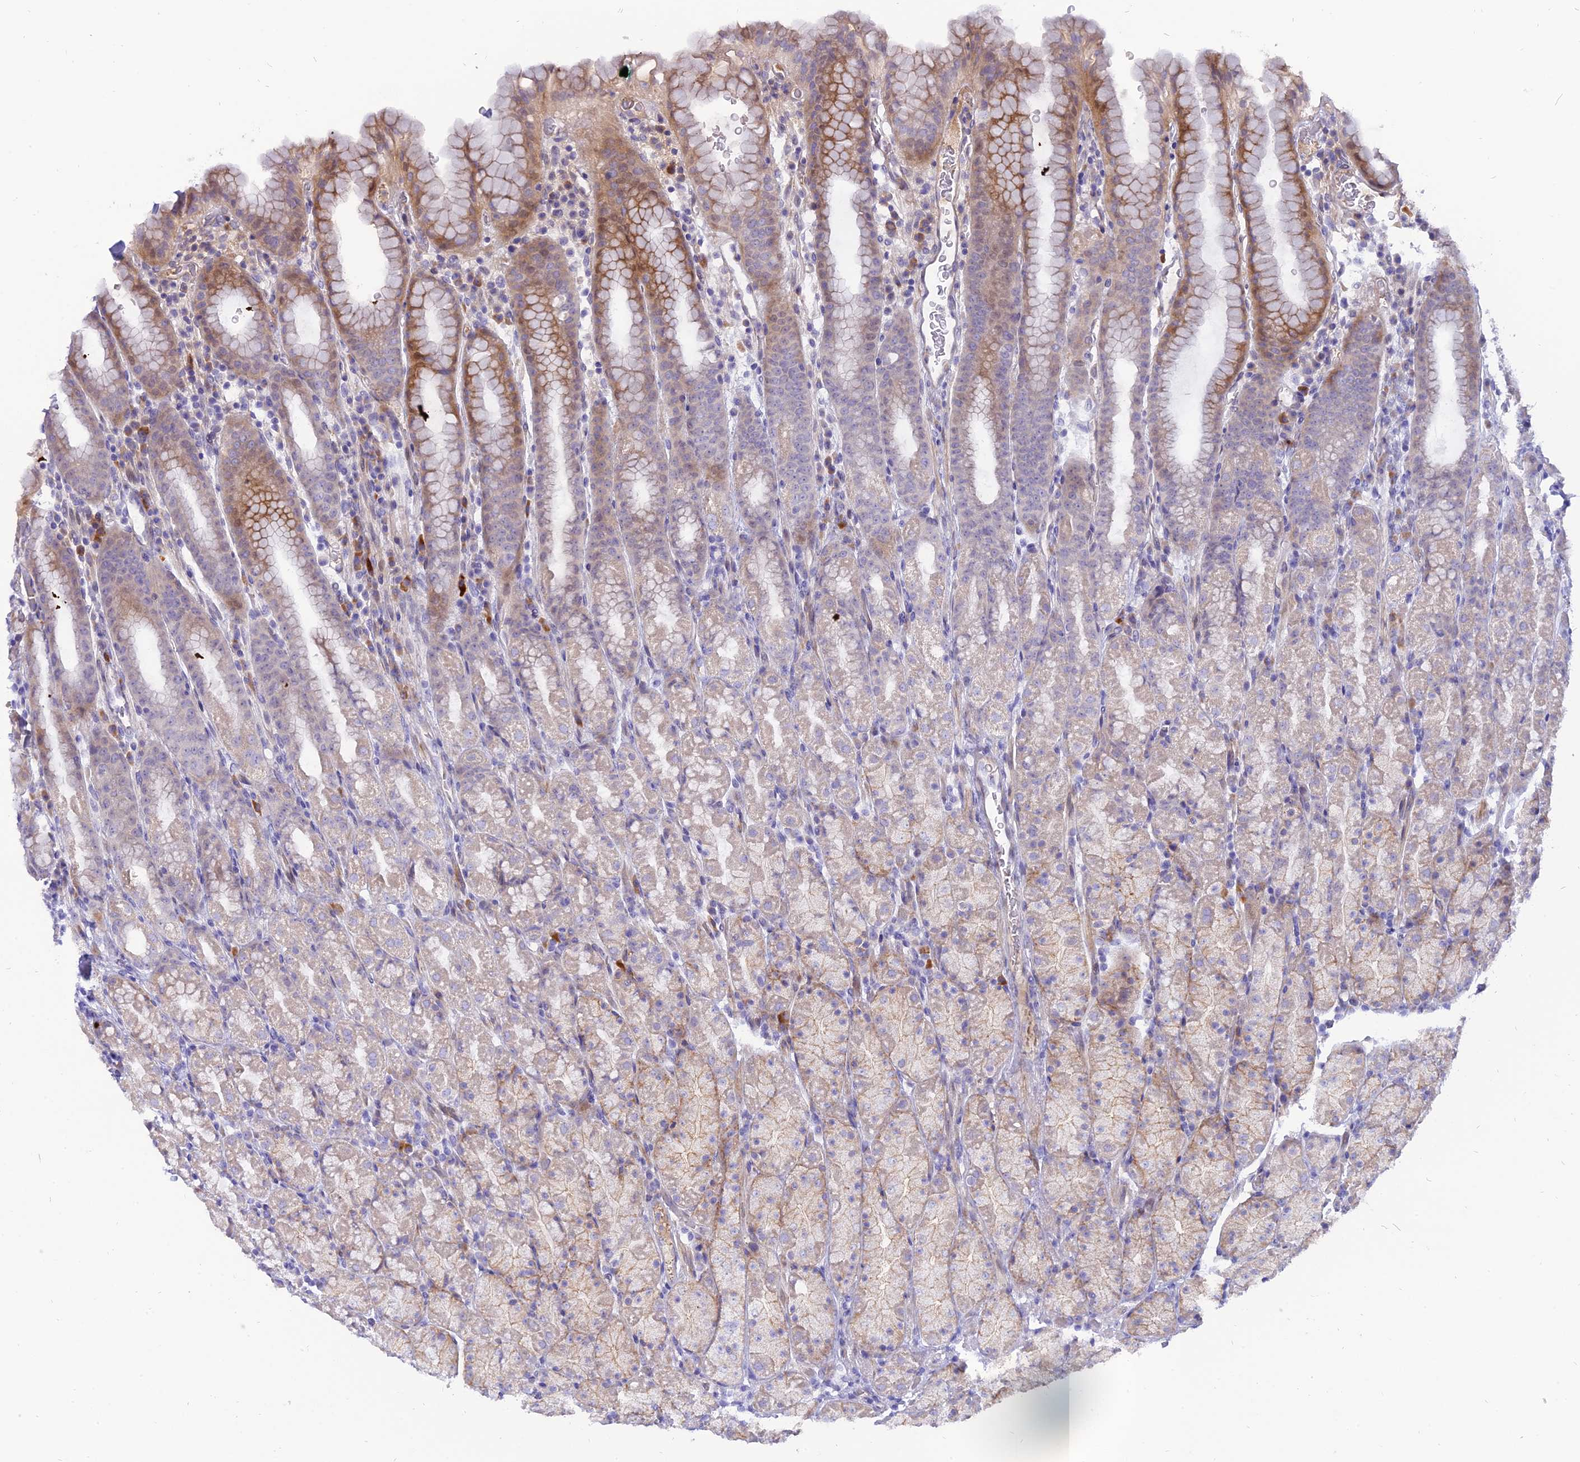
{"staining": {"intensity": "moderate", "quantity": "<25%", "location": "cytoplasmic/membranous"}, "tissue": "stomach", "cell_type": "Glandular cells", "image_type": "normal", "snomed": [{"axis": "morphology", "description": "Normal tissue, NOS"}, {"axis": "topography", "description": "Stomach, upper"}, {"axis": "topography", "description": "Stomach, lower"}, {"axis": "topography", "description": "Small intestine"}], "caption": "Brown immunohistochemical staining in benign stomach reveals moderate cytoplasmic/membranous expression in about <25% of glandular cells. The protein of interest is stained brown, and the nuclei are stained in blue (DAB (3,3'-diaminobenzidine) IHC with brightfield microscopy, high magnification).", "gene": "MBD3L1", "patient": {"sex": "male", "age": 68}}